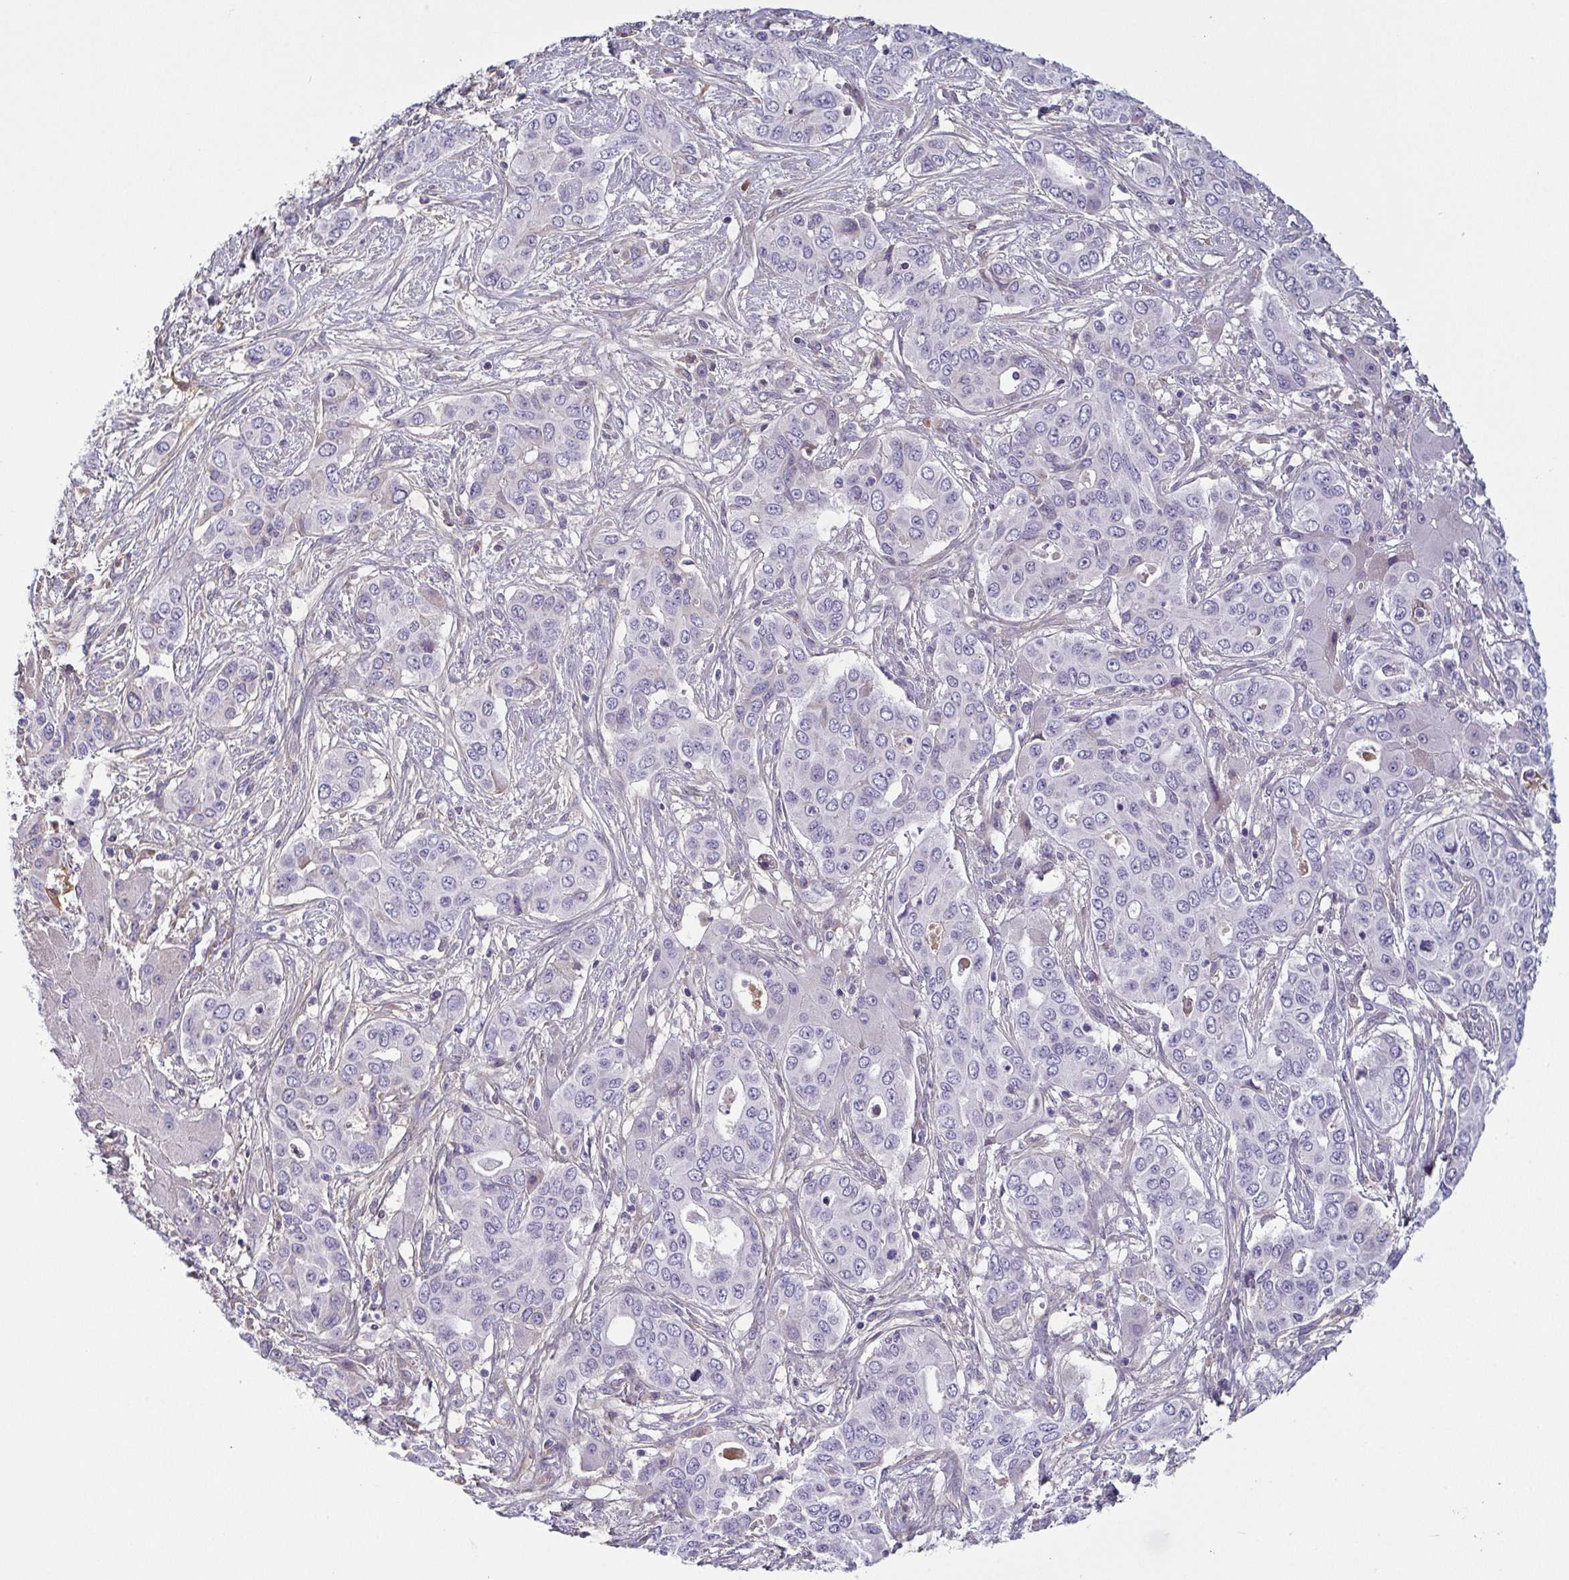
{"staining": {"intensity": "negative", "quantity": "none", "location": "none"}, "tissue": "liver cancer", "cell_type": "Tumor cells", "image_type": "cancer", "snomed": [{"axis": "morphology", "description": "Cholangiocarcinoma"}, {"axis": "topography", "description": "Liver"}], "caption": "Tumor cells show no significant staining in liver cancer (cholangiocarcinoma).", "gene": "ECM1", "patient": {"sex": "female", "age": 65}}